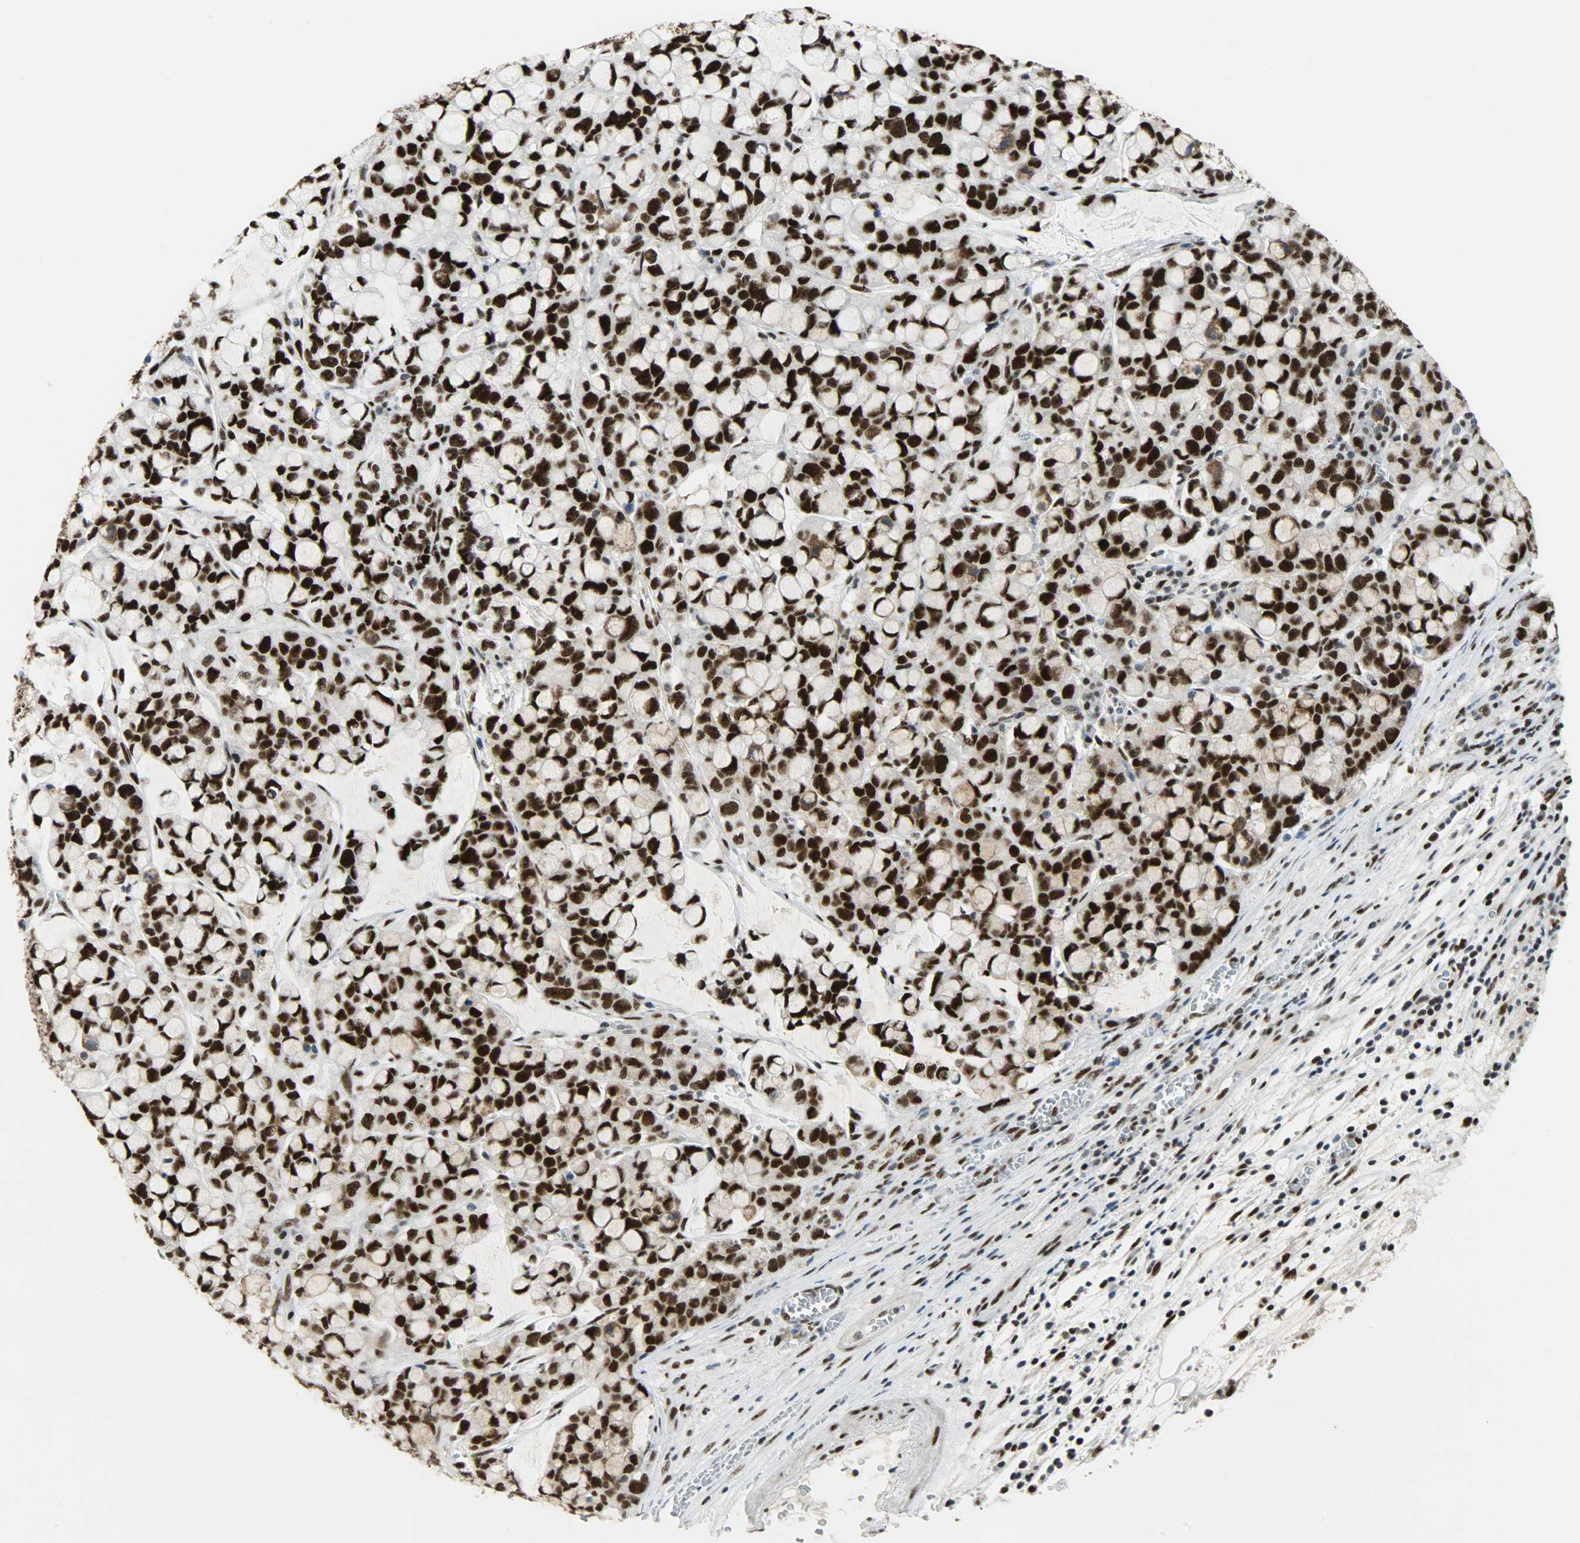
{"staining": {"intensity": "strong", "quantity": ">75%", "location": "nuclear"}, "tissue": "stomach cancer", "cell_type": "Tumor cells", "image_type": "cancer", "snomed": [{"axis": "morphology", "description": "Adenocarcinoma, NOS"}, {"axis": "topography", "description": "Stomach, lower"}], "caption": "IHC (DAB) staining of human stomach cancer reveals strong nuclear protein staining in approximately >75% of tumor cells.", "gene": "SSB", "patient": {"sex": "male", "age": 84}}